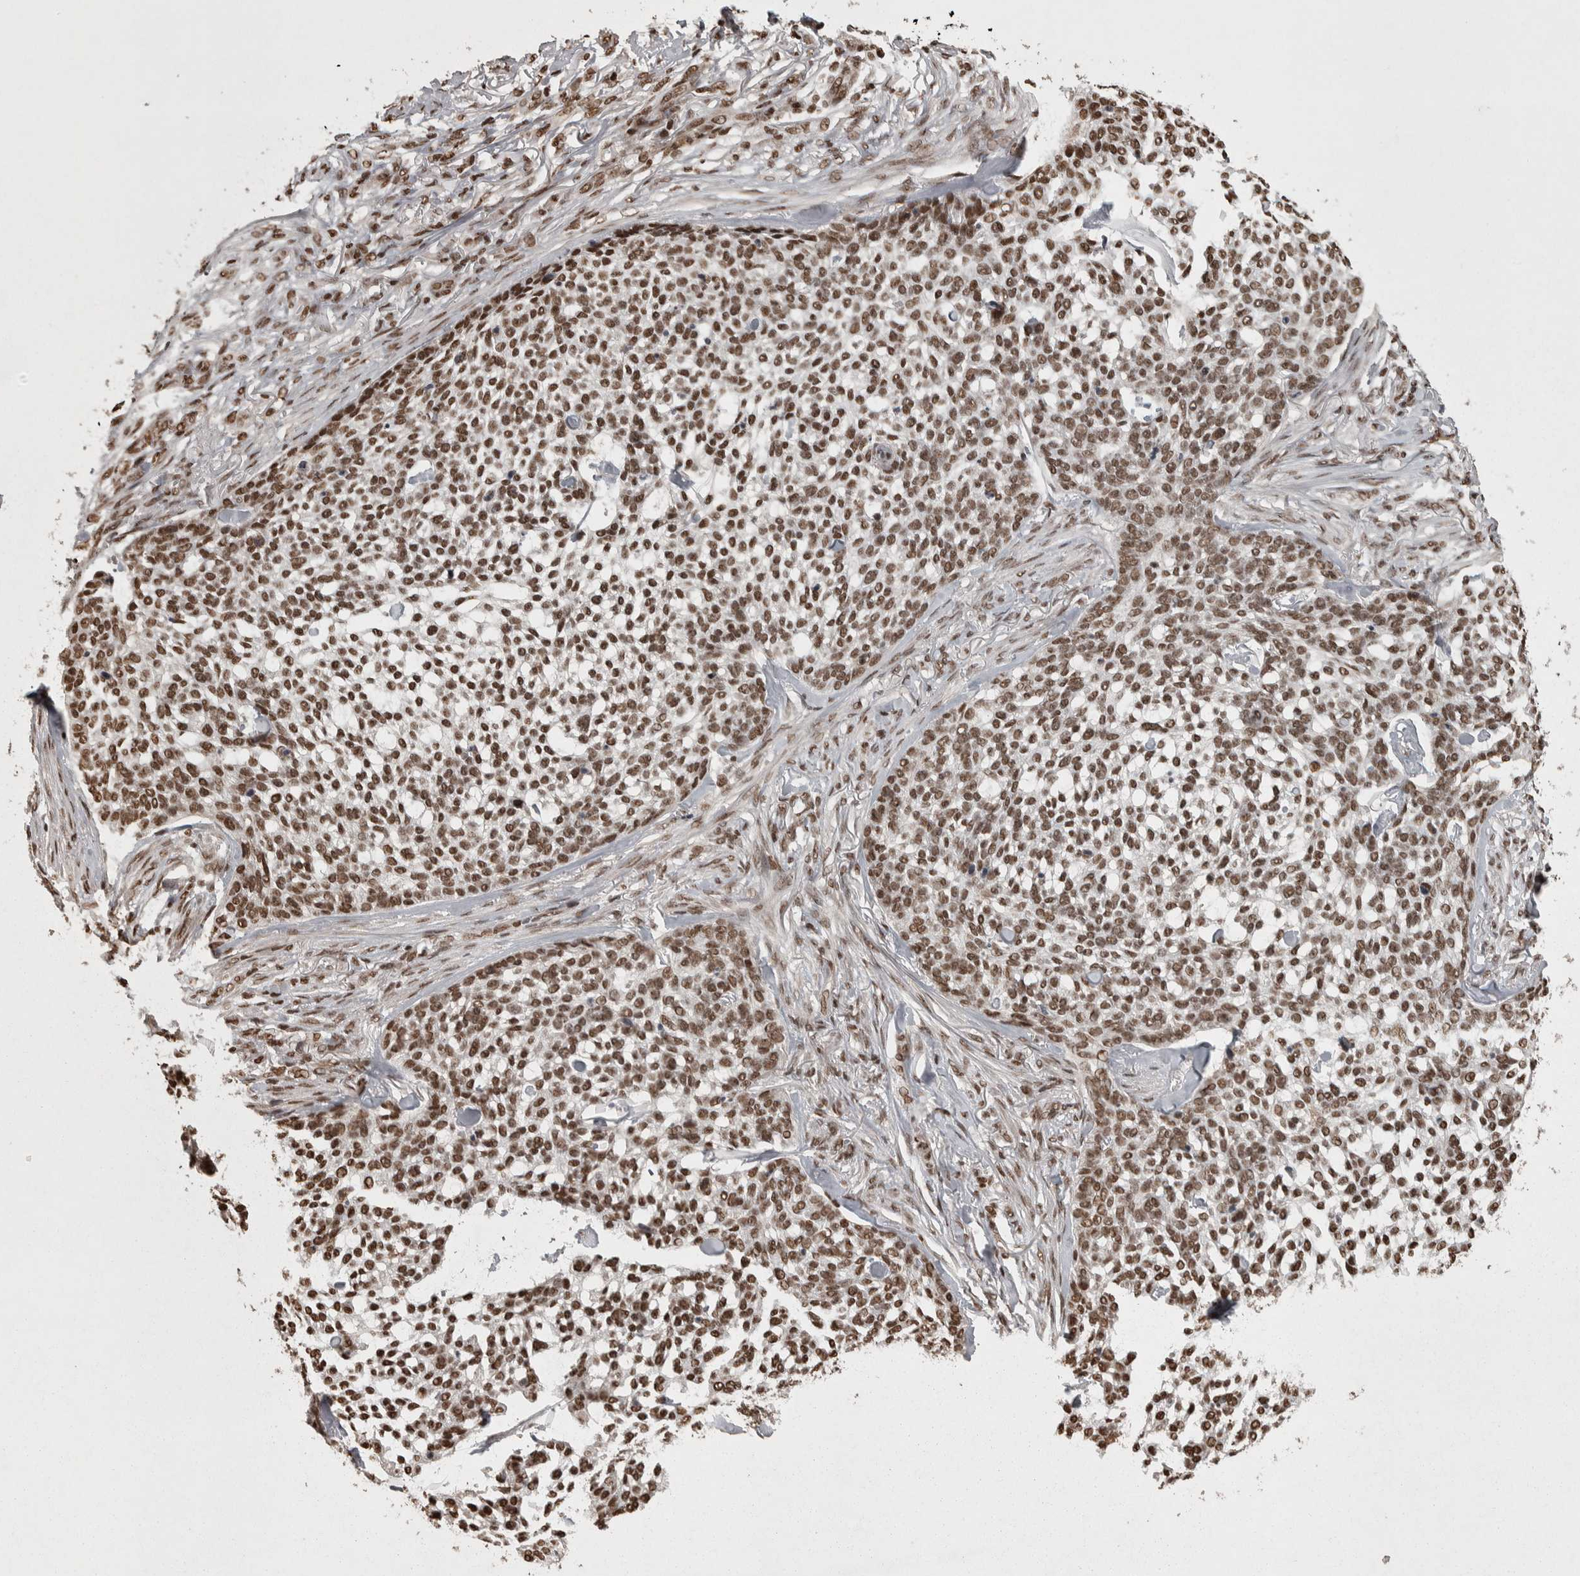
{"staining": {"intensity": "moderate", "quantity": ">75%", "location": "nuclear"}, "tissue": "skin cancer", "cell_type": "Tumor cells", "image_type": "cancer", "snomed": [{"axis": "morphology", "description": "Basal cell carcinoma"}, {"axis": "topography", "description": "Skin"}], "caption": "Immunohistochemistry histopathology image of skin cancer (basal cell carcinoma) stained for a protein (brown), which displays medium levels of moderate nuclear staining in about >75% of tumor cells.", "gene": "ZFHX4", "patient": {"sex": "female", "age": 64}}